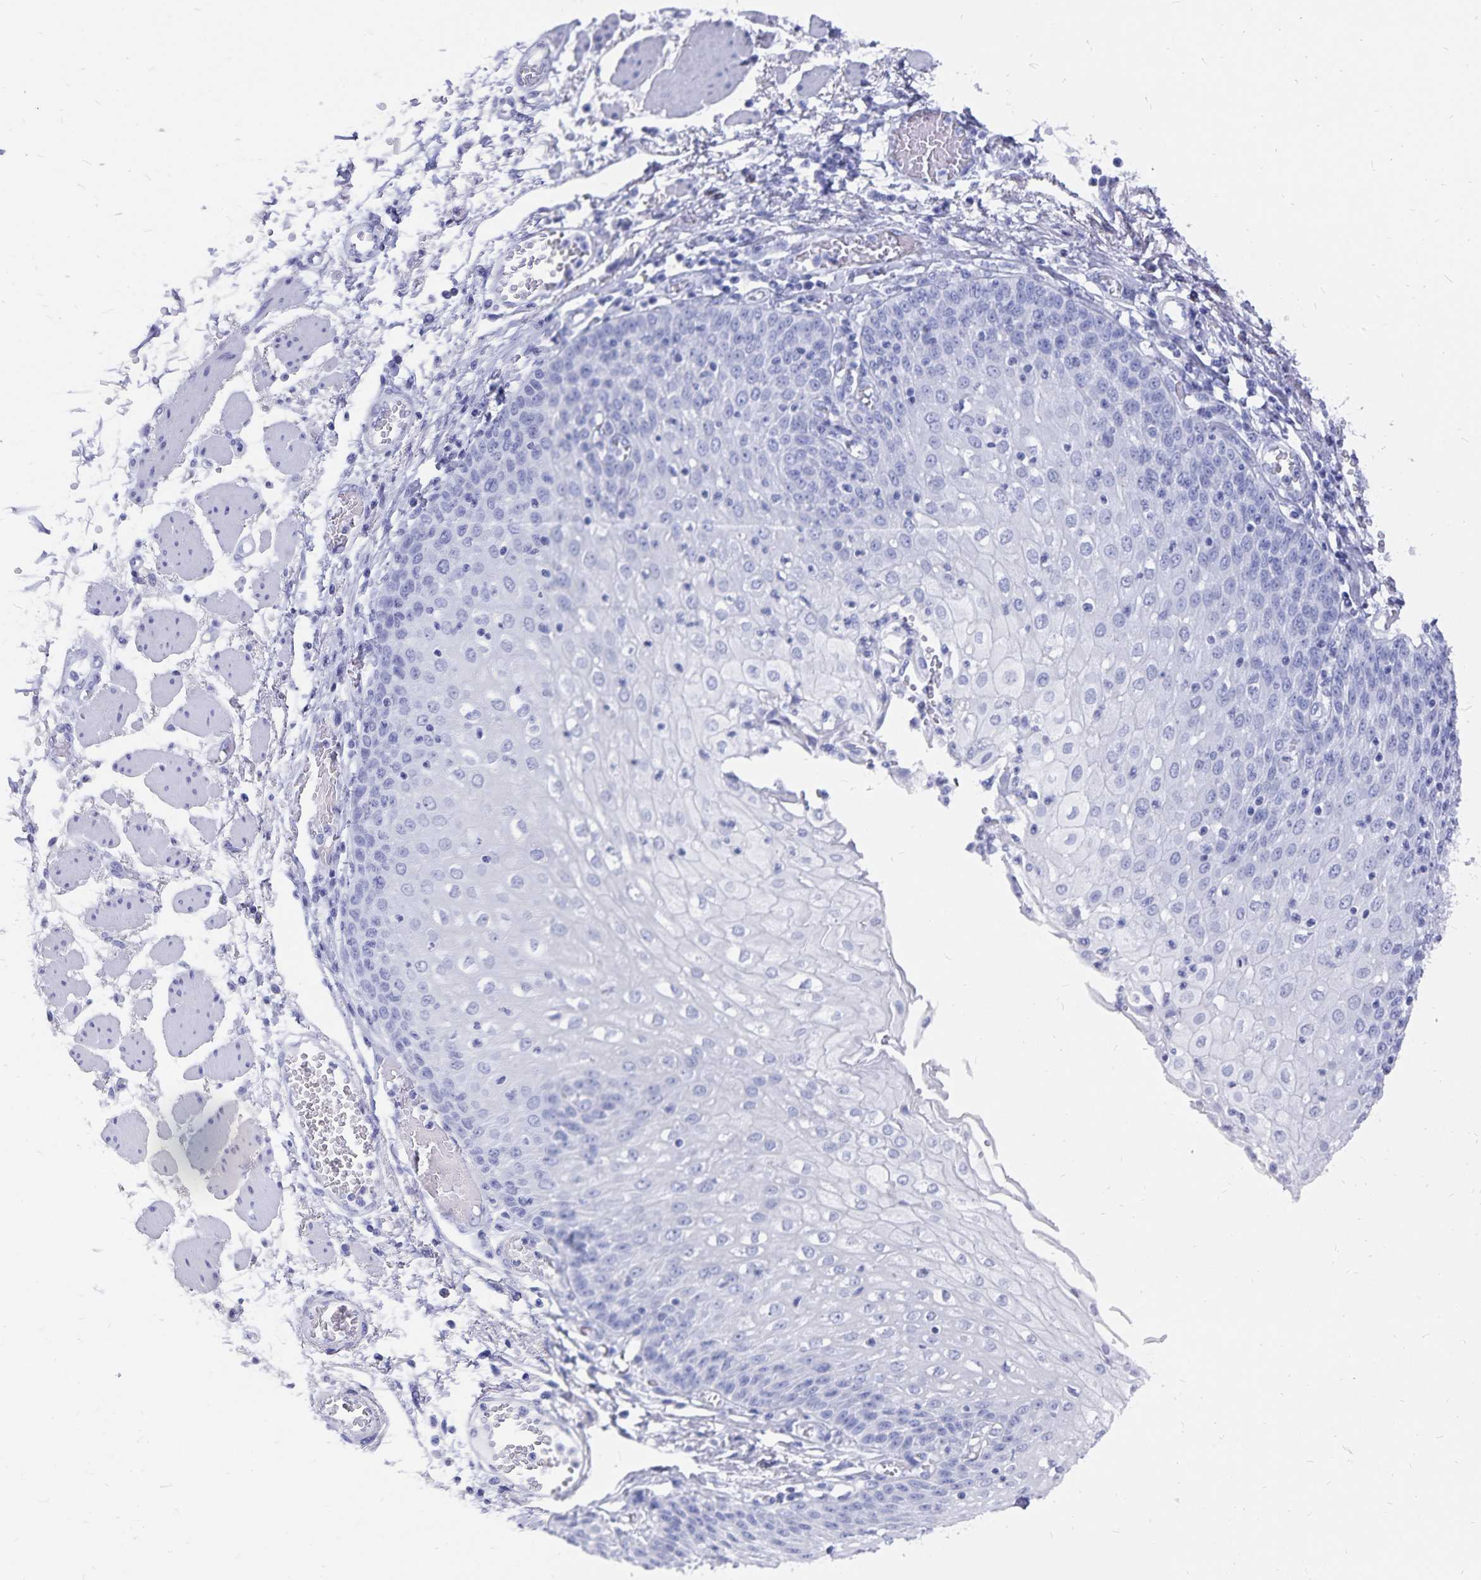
{"staining": {"intensity": "negative", "quantity": "none", "location": "none"}, "tissue": "esophagus", "cell_type": "Squamous epithelial cells", "image_type": "normal", "snomed": [{"axis": "morphology", "description": "Normal tissue, NOS"}, {"axis": "morphology", "description": "Adenocarcinoma, NOS"}, {"axis": "topography", "description": "Esophagus"}], "caption": "Esophagus stained for a protein using immunohistochemistry (IHC) exhibits no staining squamous epithelial cells.", "gene": "ADH1A", "patient": {"sex": "male", "age": 81}}